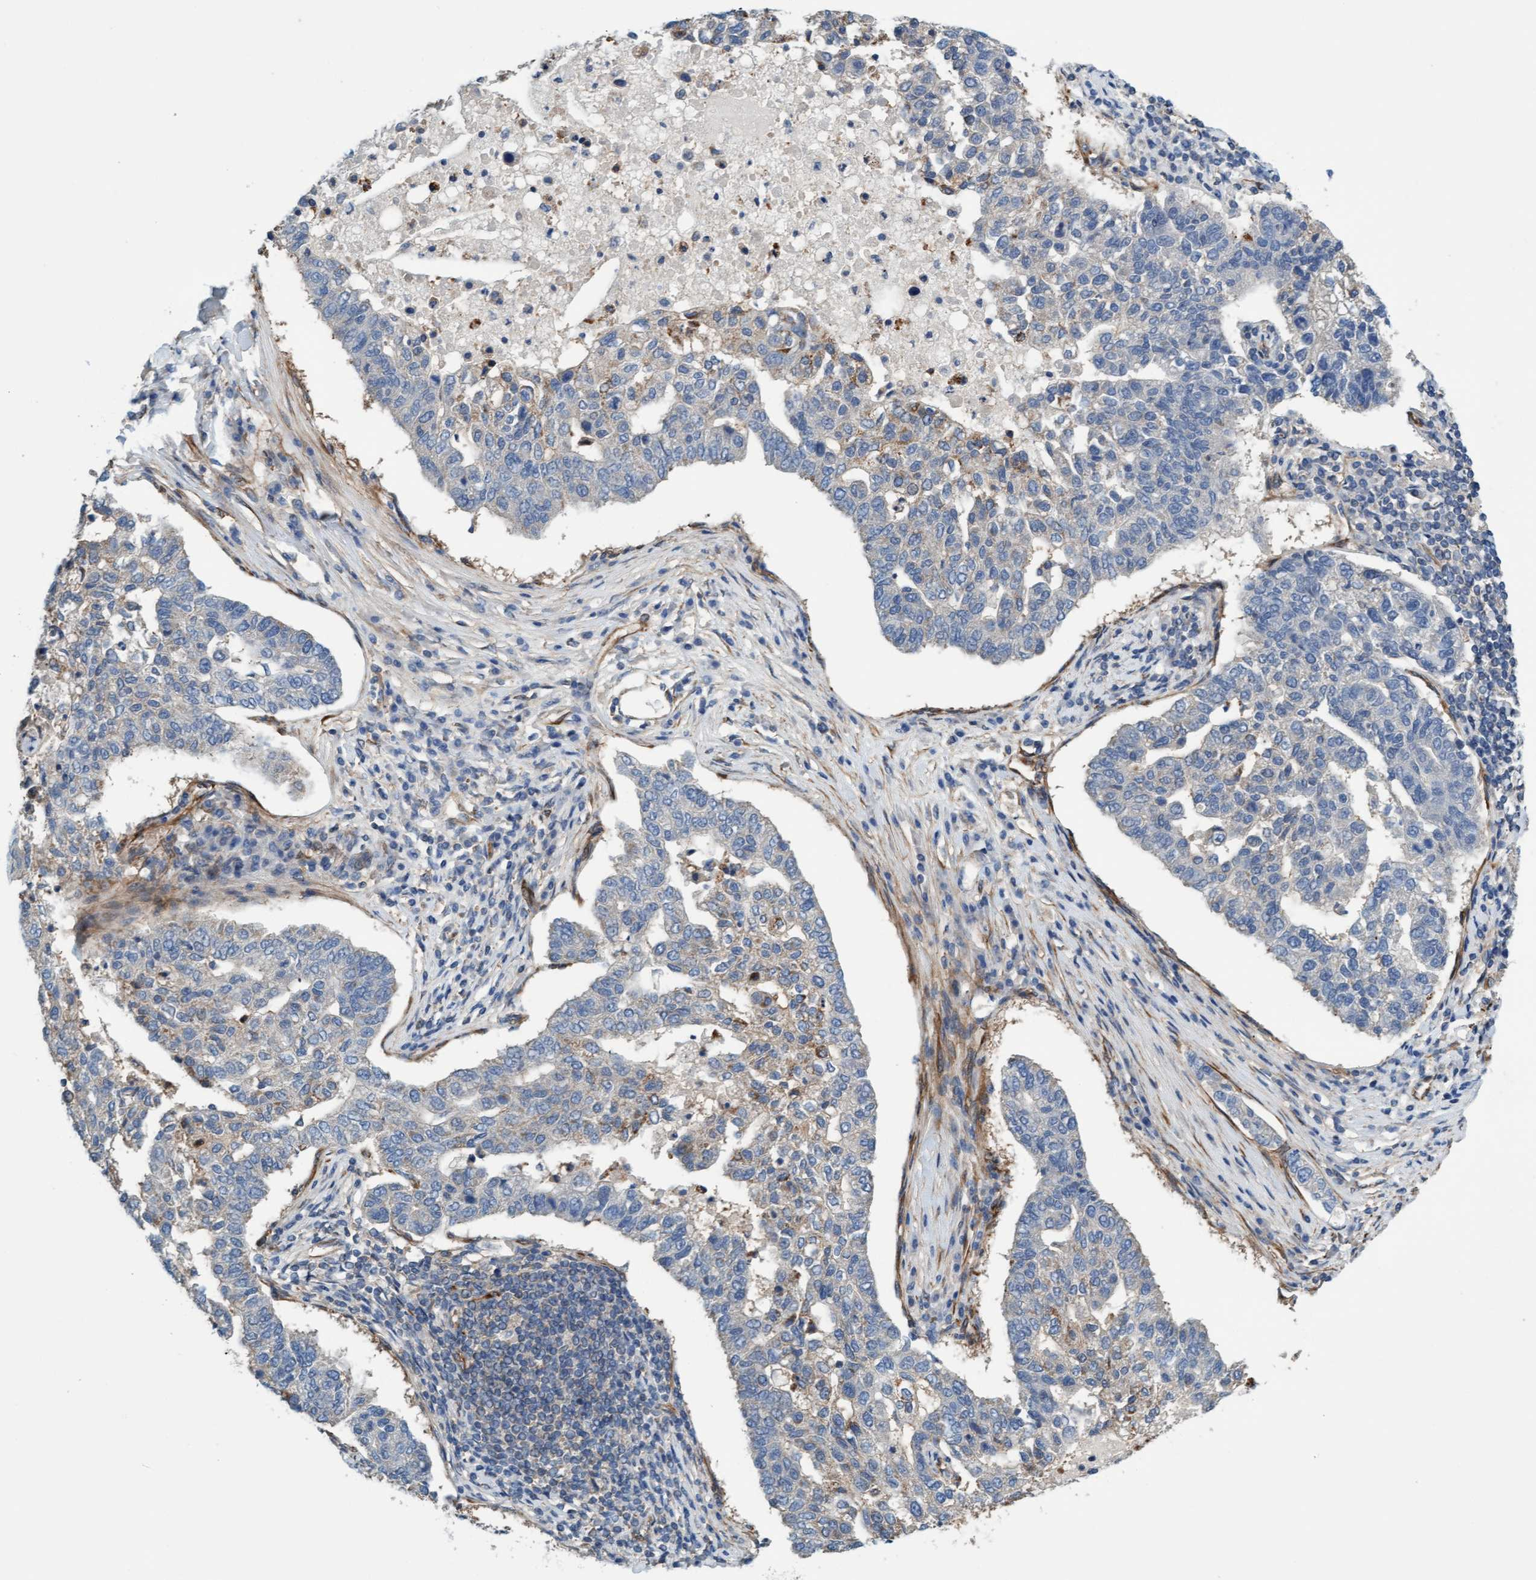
{"staining": {"intensity": "negative", "quantity": "none", "location": "none"}, "tissue": "pancreatic cancer", "cell_type": "Tumor cells", "image_type": "cancer", "snomed": [{"axis": "morphology", "description": "Adenocarcinoma, NOS"}, {"axis": "topography", "description": "Pancreas"}], "caption": "Human pancreatic cancer (adenocarcinoma) stained for a protein using IHC shows no staining in tumor cells.", "gene": "FMNL3", "patient": {"sex": "female", "age": 61}}